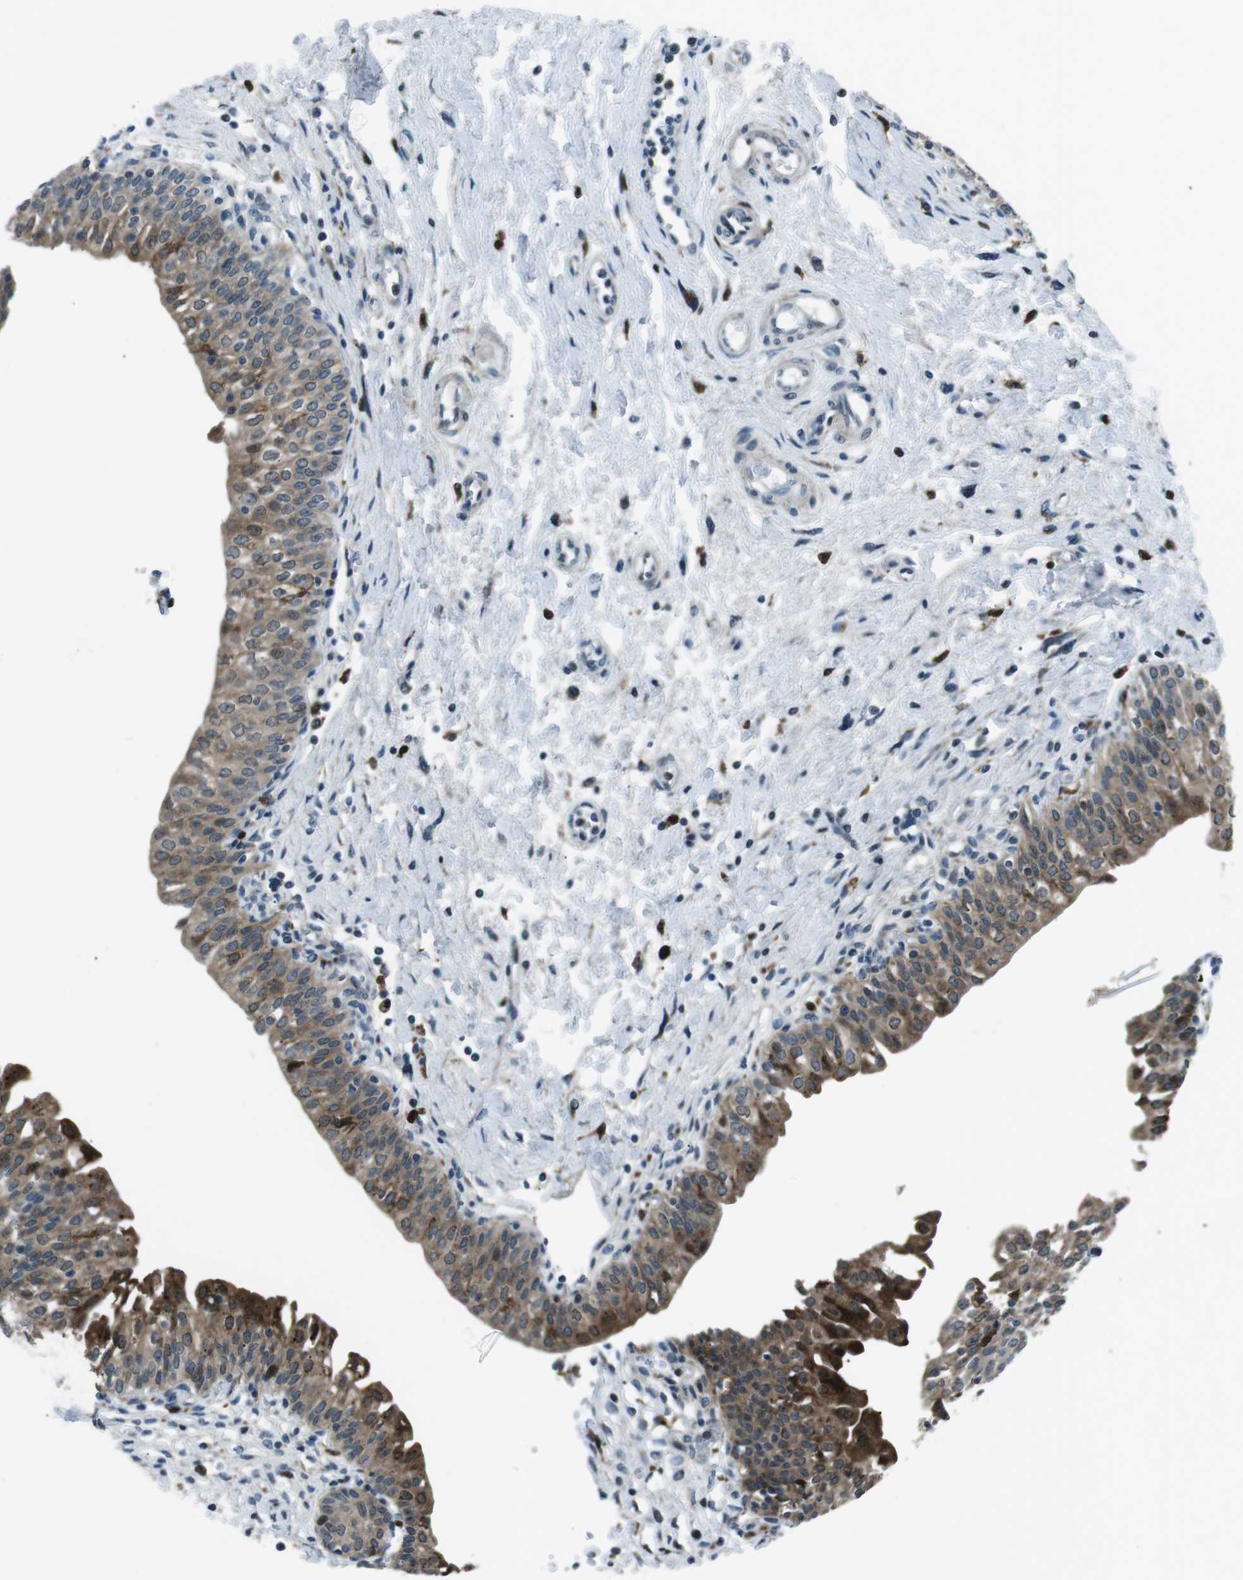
{"staining": {"intensity": "moderate", "quantity": ">75%", "location": "cytoplasmic/membranous,nuclear"}, "tissue": "urinary bladder", "cell_type": "Urothelial cells", "image_type": "normal", "snomed": [{"axis": "morphology", "description": "Normal tissue, NOS"}, {"axis": "topography", "description": "Urinary bladder"}], "caption": "This is a photomicrograph of IHC staining of normal urinary bladder, which shows moderate expression in the cytoplasmic/membranous,nuclear of urothelial cells.", "gene": "BLNK", "patient": {"sex": "male", "age": 55}}